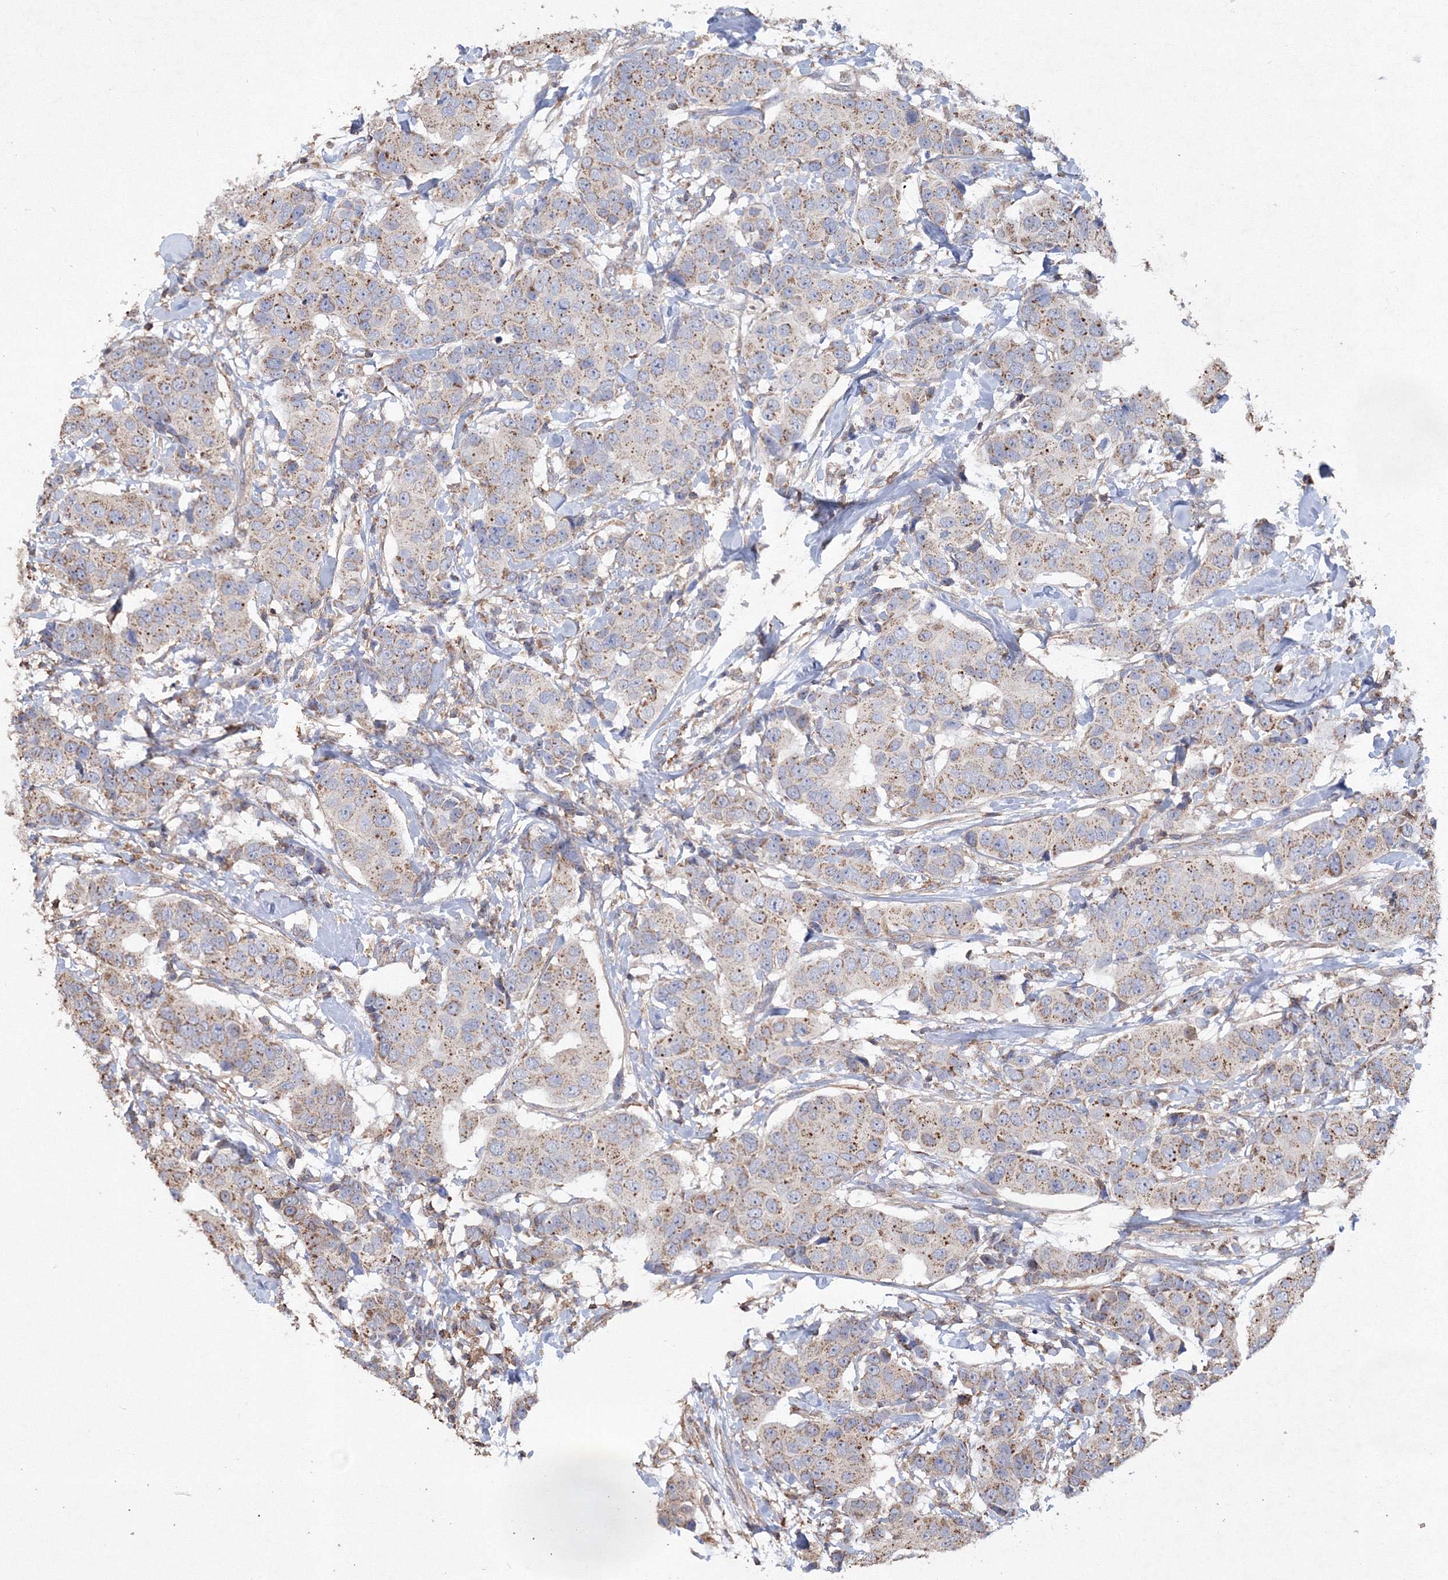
{"staining": {"intensity": "weak", "quantity": "25%-75%", "location": "cytoplasmic/membranous"}, "tissue": "breast cancer", "cell_type": "Tumor cells", "image_type": "cancer", "snomed": [{"axis": "morphology", "description": "Normal tissue, NOS"}, {"axis": "morphology", "description": "Duct carcinoma"}, {"axis": "topography", "description": "Breast"}], "caption": "Weak cytoplasmic/membranous protein staining is seen in approximately 25%-75% of tumor cells in intraductal carcinoma (breast).", "gene": "TMEM139", "patient": {"sex": "female", "age": 39}}